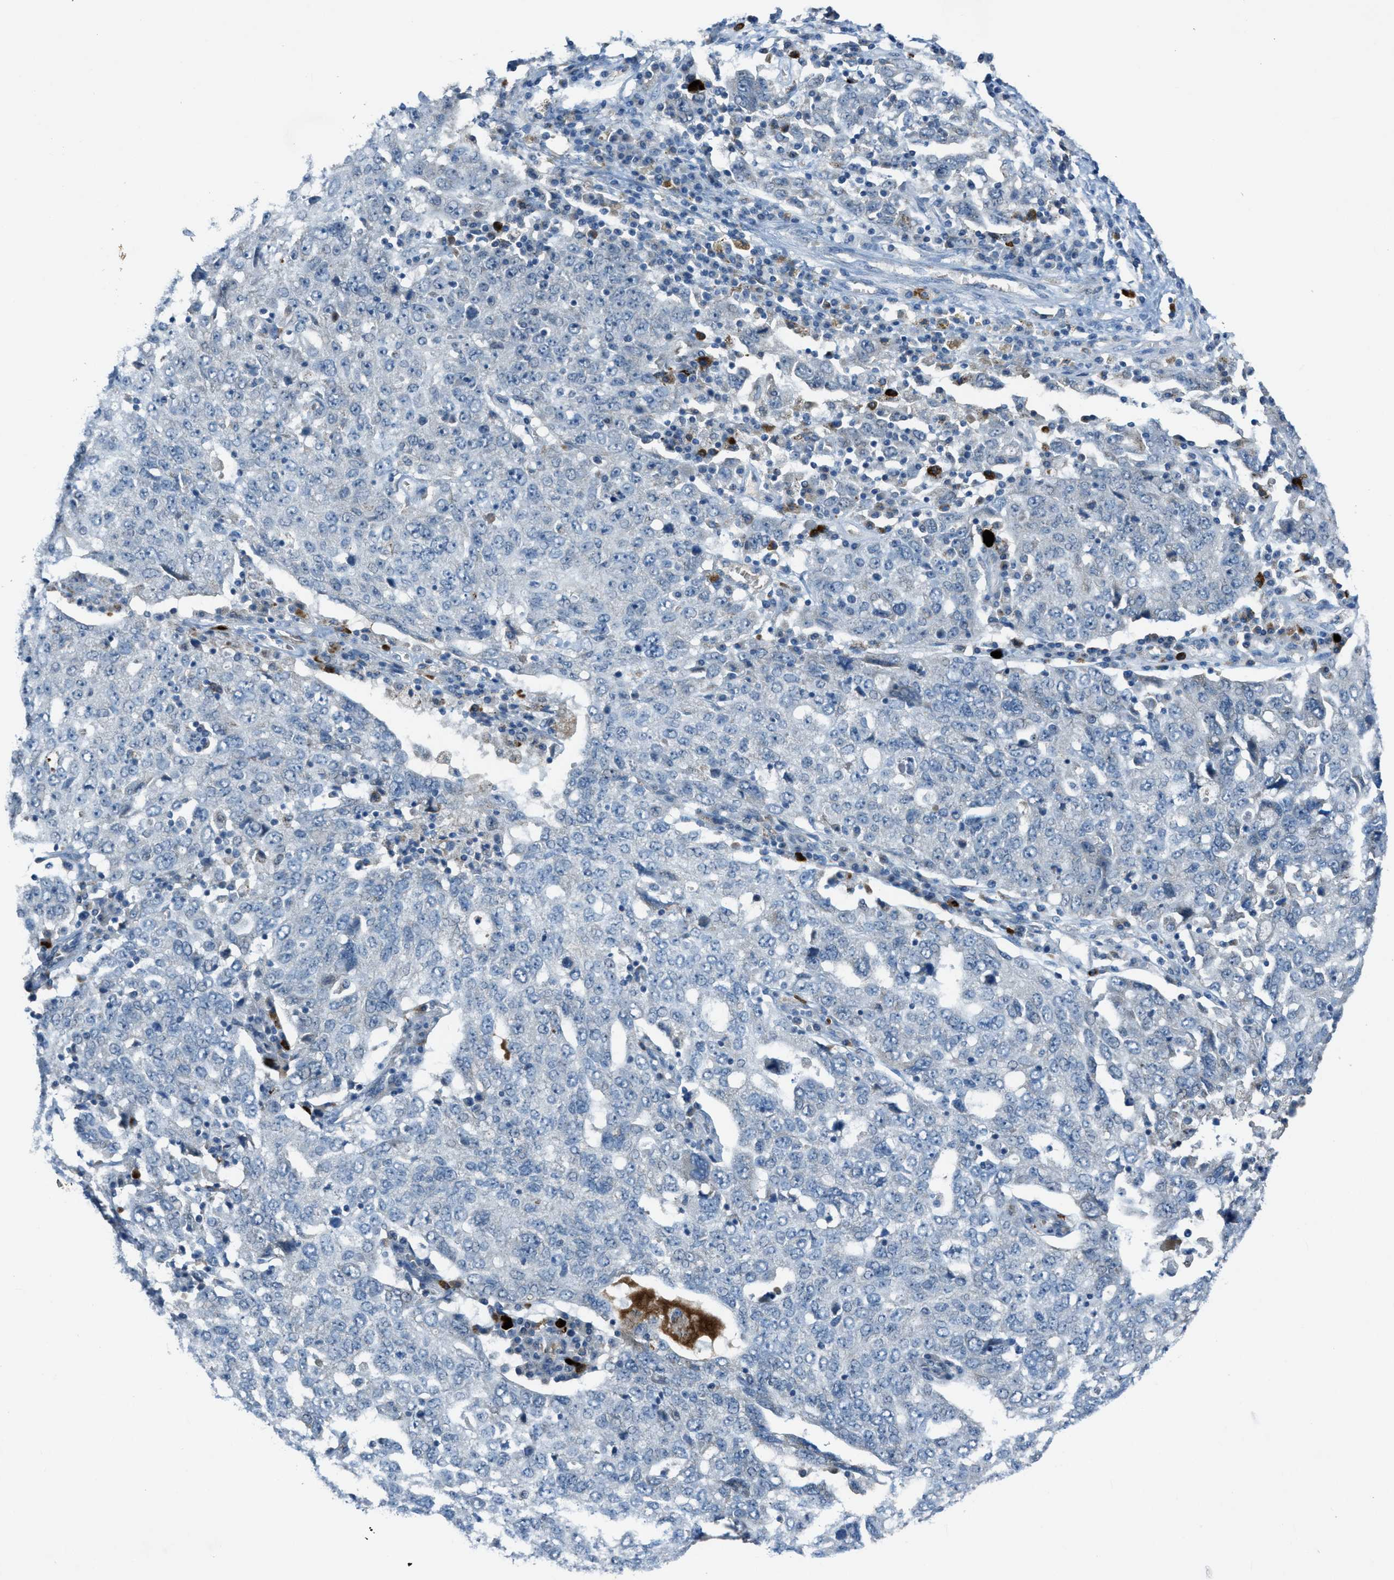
{"staining": {"intensity": "negative", "quantity": "none", "location": "none"}, "tissue": "ovarian cancer", "cell_type": "Tumor cells", "image_type": "cancer", "snomed": [{"axis": "morphology", "description": "Carcinoma, endometroid"}, {"axis": "topography", "description": "Ovary"}], "caption": "Immunohistochemistry (IHC) of human ovarian endometroid carcinoma exhibits no staining in tumor cells.", "gene": "CDON", "patient": {"sex": "female", "age": 62}}